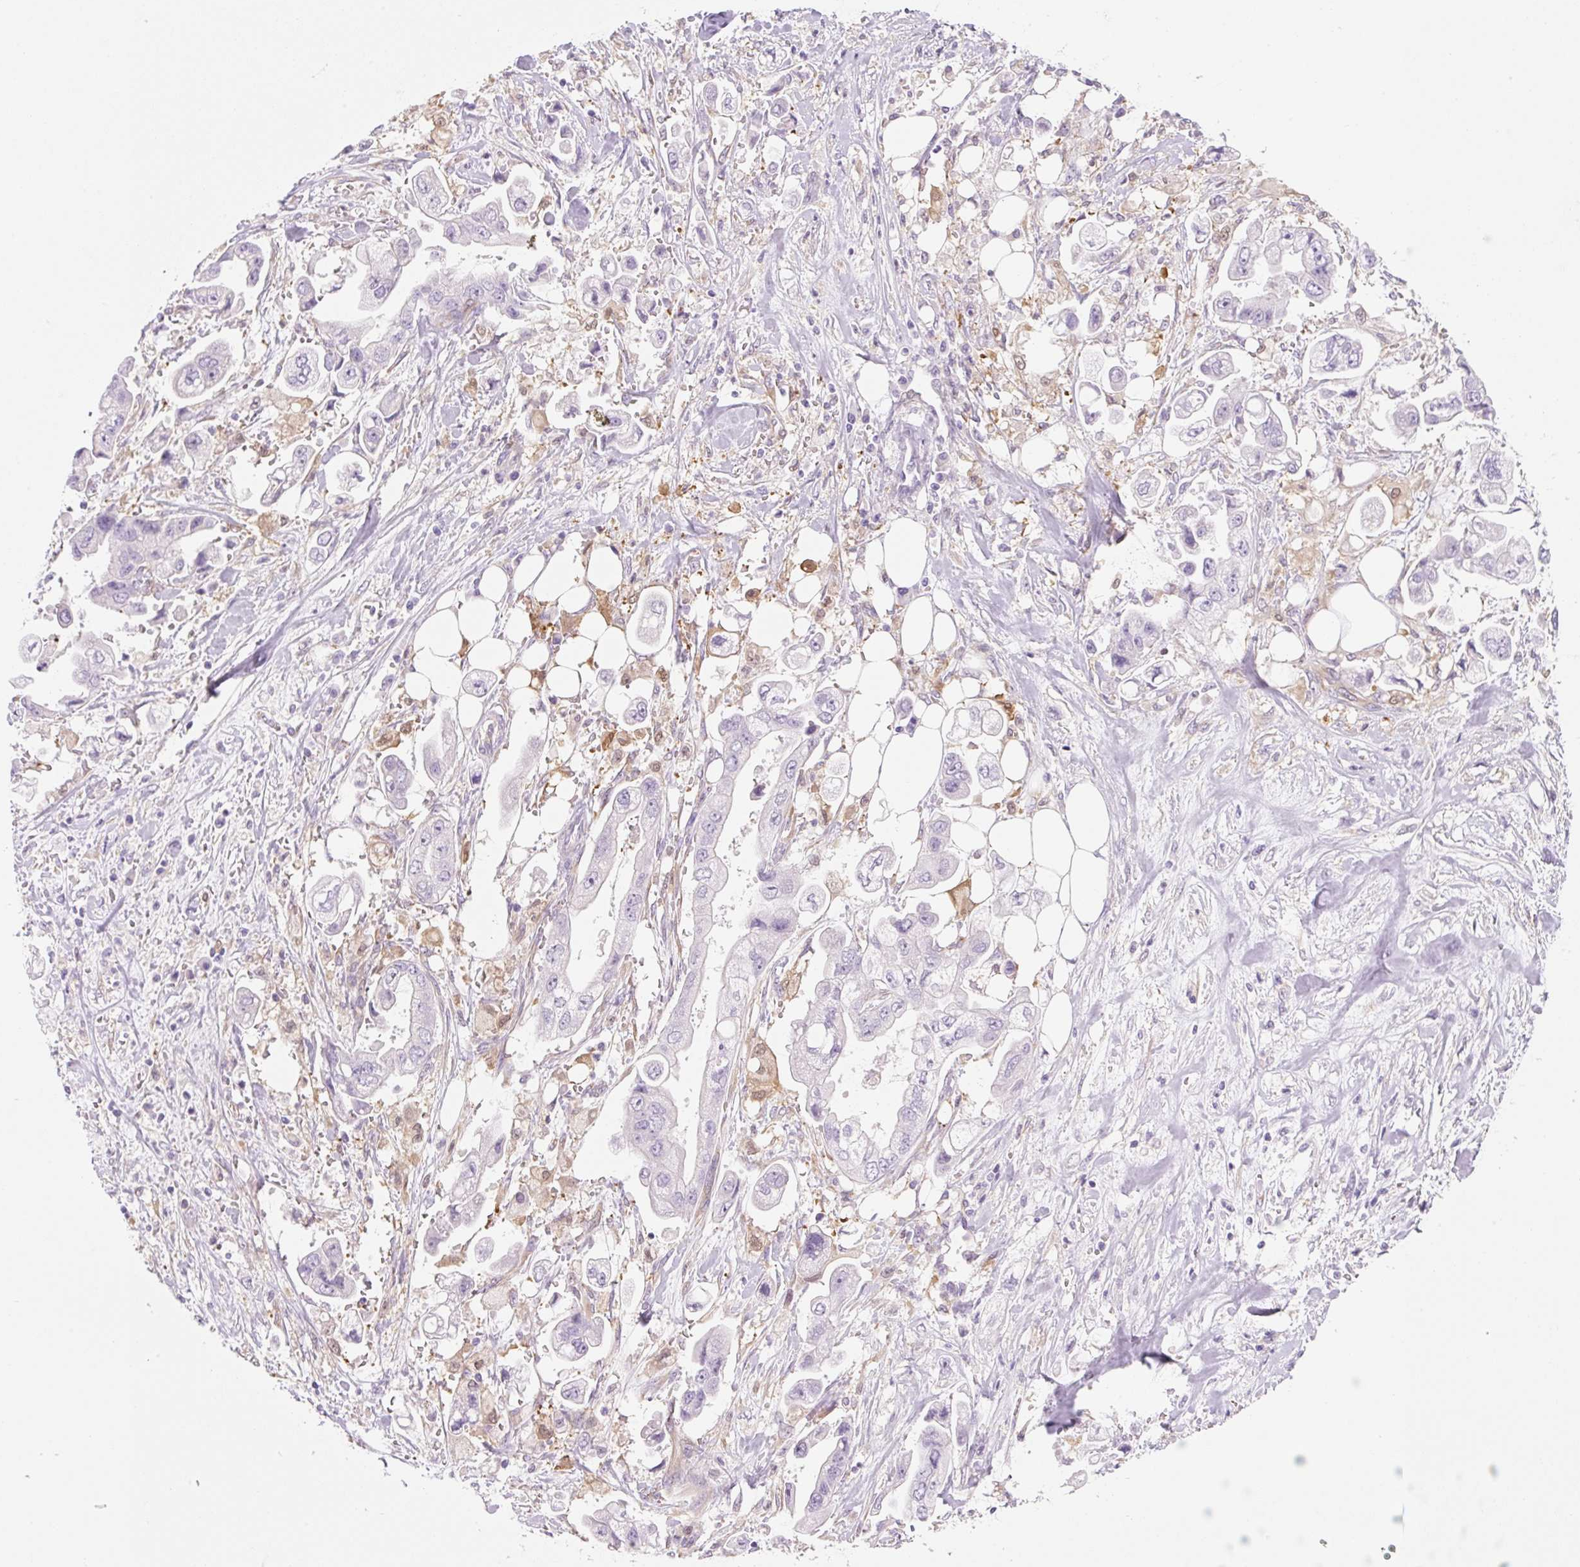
{"staining": {"intensity": "negative", "quantity": "none", "location": "none"}, "tissue": "stomach cancer", "cell_type": "Tumor cells", "image_type": "cancer", "snomed": [{"axis": "morphology", "description": "Adenocarcinoma, NOS"}, {"axis": "topography", "description": "Stomach"}], "caption": "A histopathology image of stomach adenocarcinoma stained for a protein reveals no brown staining in tumor cells.", "gene": "FABP5", "patient": {"sex": "male", "age": 62}}